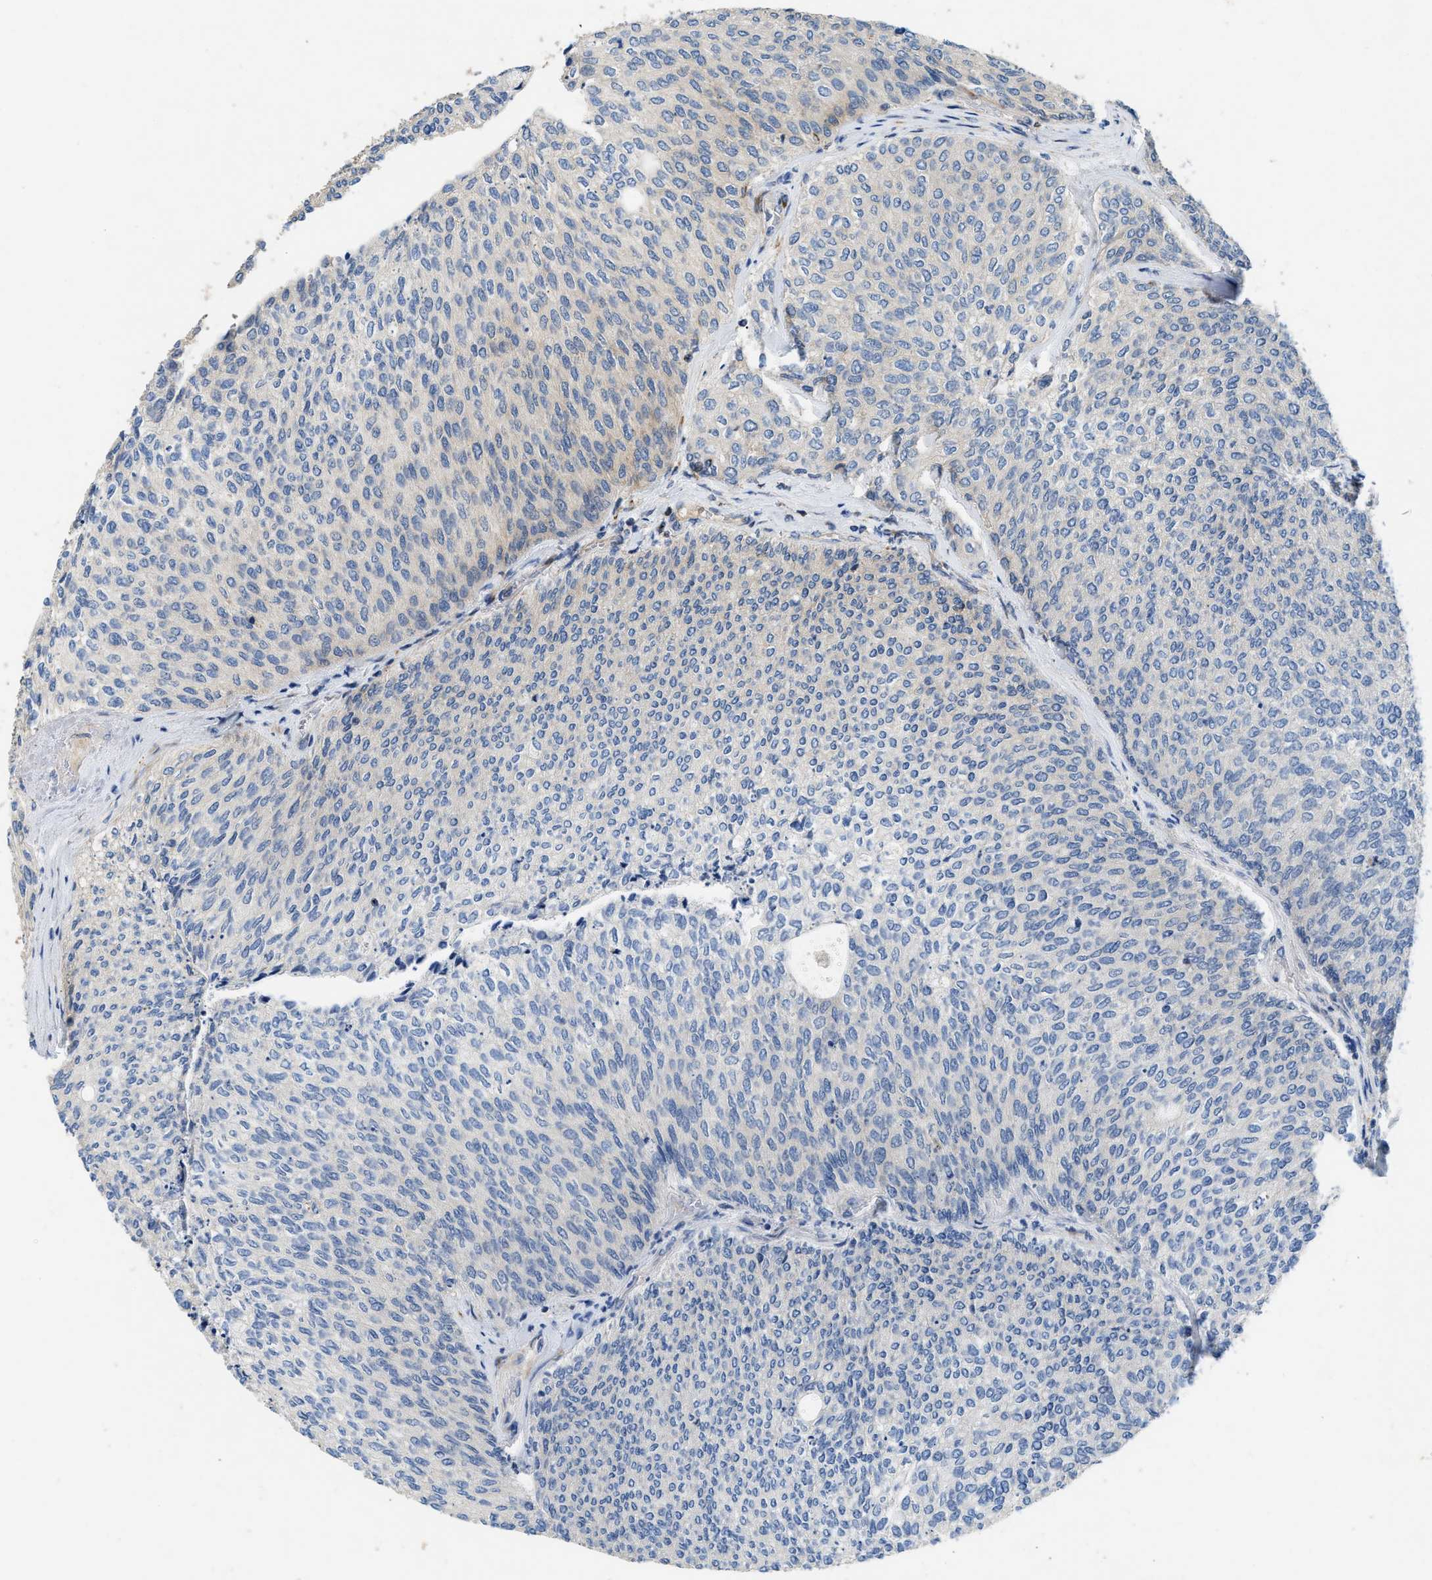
{"staining": {"intensity": "negative", "quantity": "none", "location": "none"}, "tissue": "urothelial cancer", "cell_type": "Tumor cells", "image_type": "cancer", "snomed": [{"axis": "morphology", "description": "Urothelial carcinoma, Low grade"}, {"axis": "topography", "description": "Urinary bladder"}], "caption": "Immunohistochemistry (IHC) image of neoplastic tissue: urothelial carcinoma (low-grade) stained with DAB (3,3'-diaminobenzidine) demonstrates no significant protein staining in tumor cells.", "gene": "IL17RC", "patient": {"sex": "female", "age": 79}}